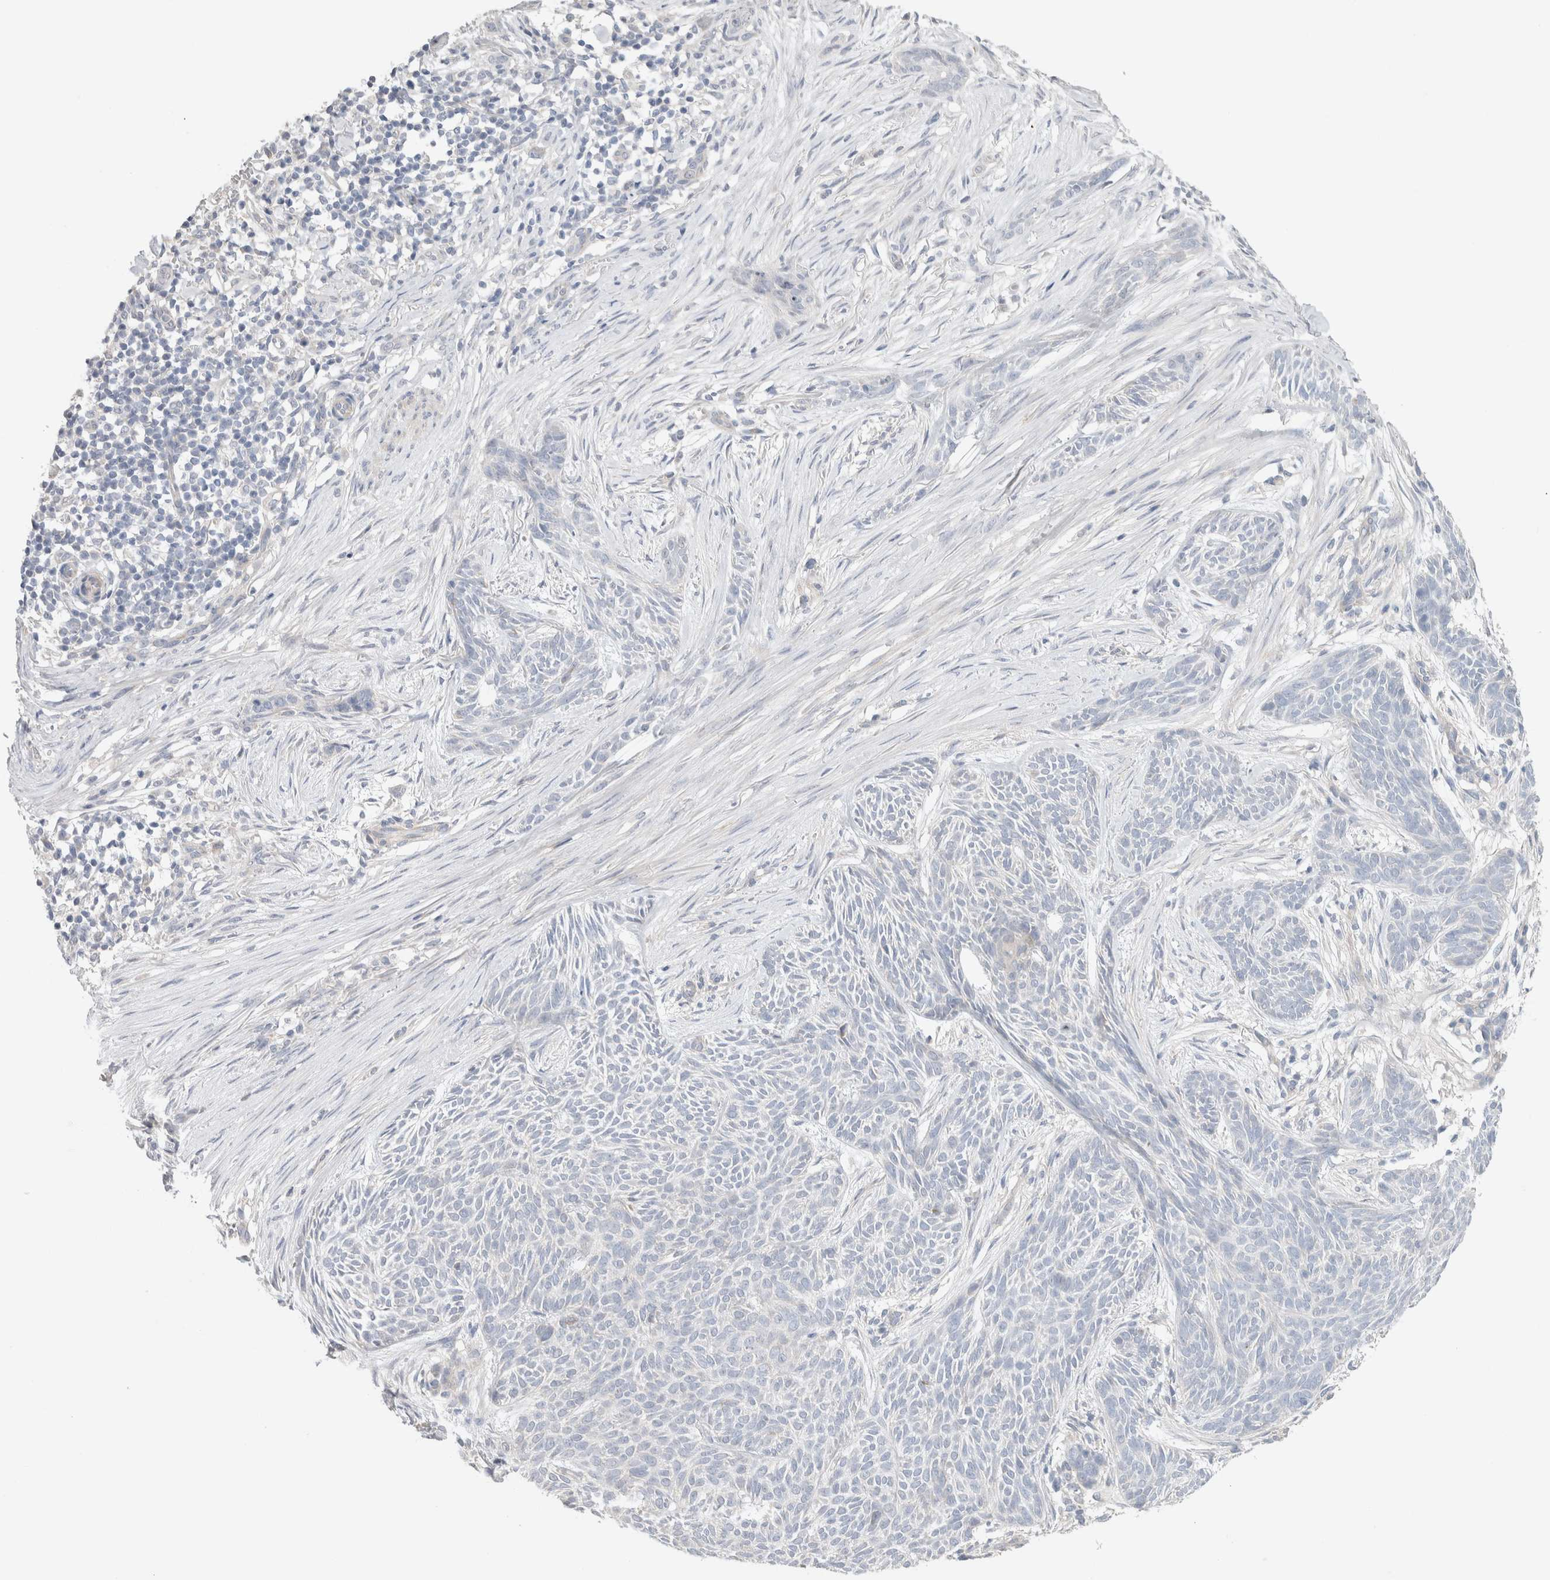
{"staining": {"intensity": "negative", "quantity": "none", "location": "none"}, "tissue": "skin cancer", "cell_type": "Tumor cells", "image_type": "cancer", "snomed": [{"axis": "morphology", "description": "Basal cell carcinoma"}, {"axis": "topography", "description": "Skin"}], "caption": "This is a photomicrograph of IHC staining of skin cancer, which shows no positivity in tumor cells. (Brightfield microscopy of DAB (3,3'-diaminobenzidine) IHC at high magnification).", "gene": "DMD", "patient": {"sex": "female", "age": 59}}